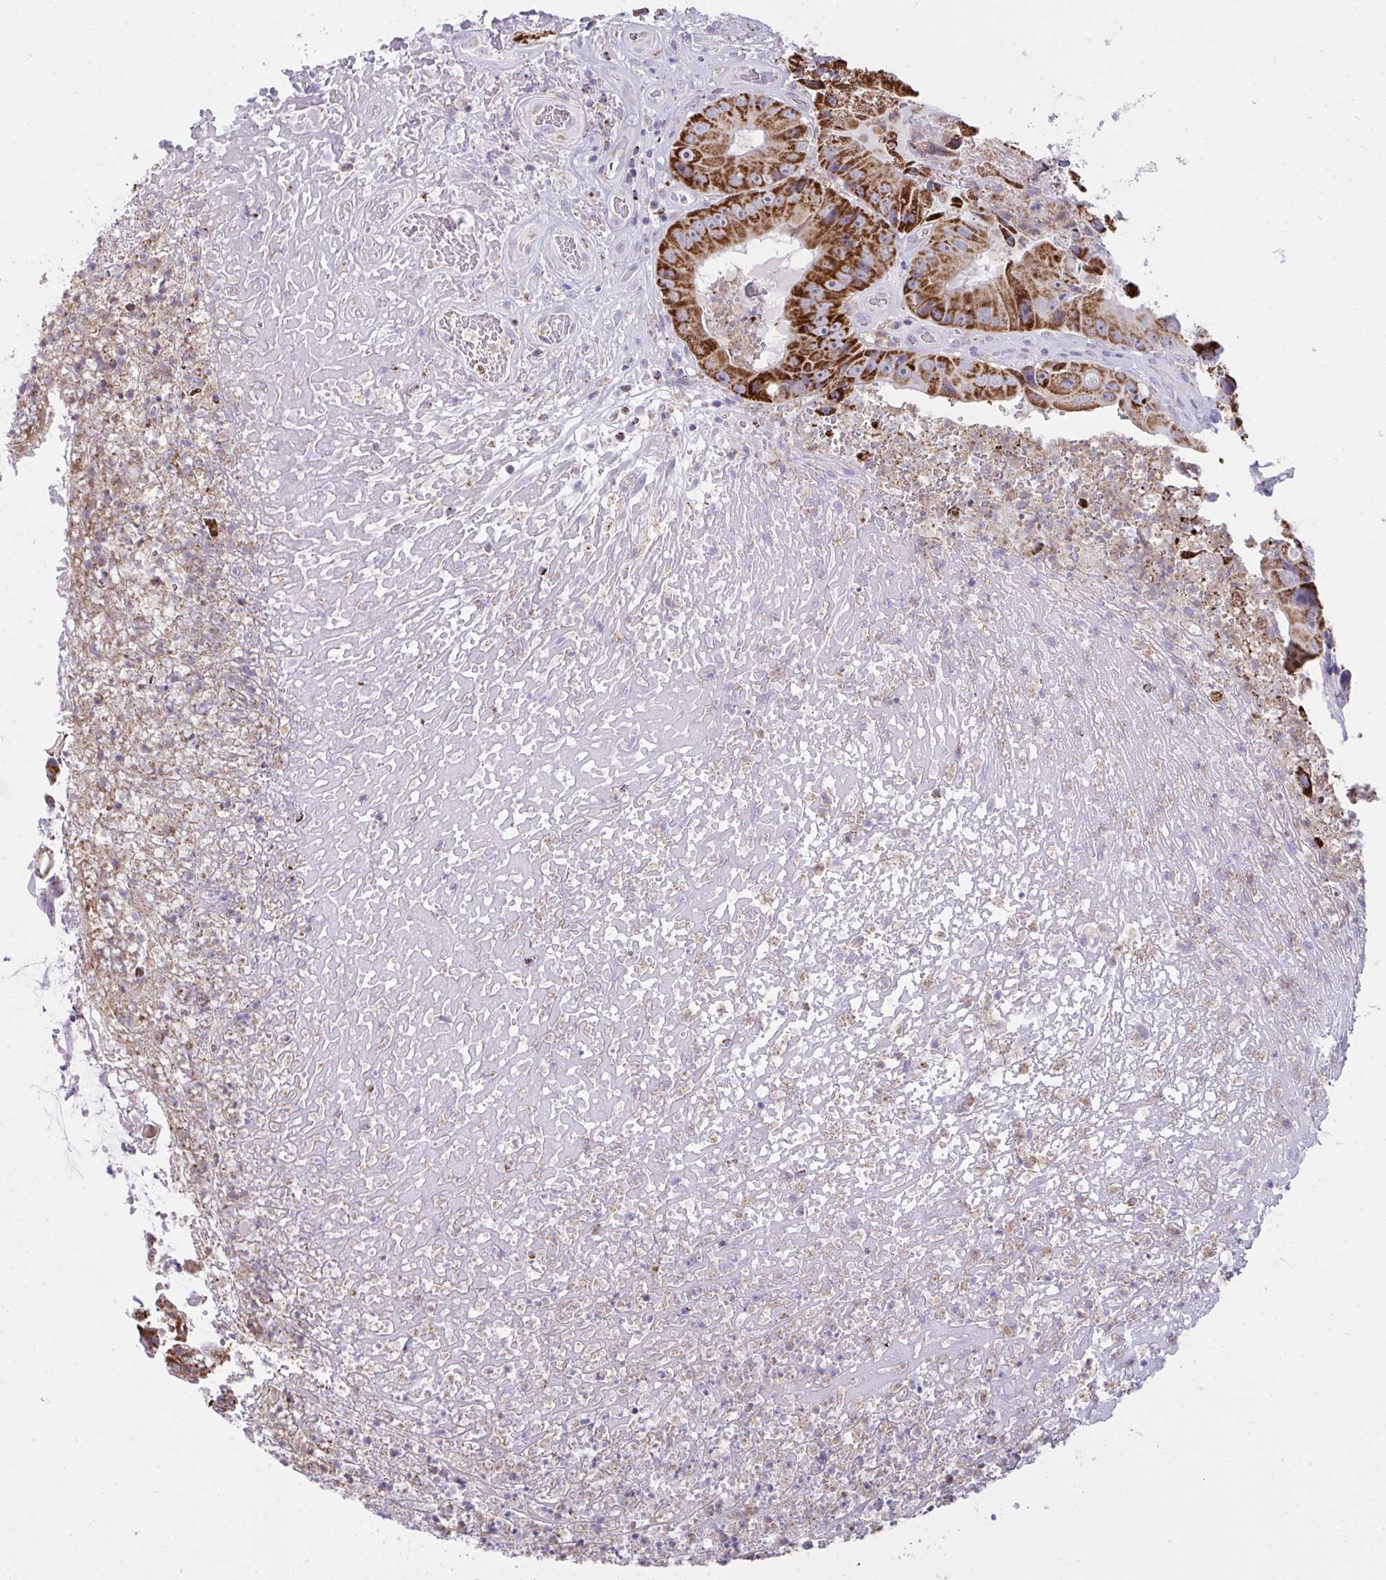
{"staining": {"intensity": "strong", "quantity": ">75%", "location": "cytoplasmic/membranous"}, "tissue": "colorectal cancer", "cell_type": "Tumor cells", "image_type": "cancer", "snomed": [{"axis": "morphology", "description": "Adenocarcinoma, NOS"}, {"axis": "topography", "description": "Colon"}], "caption": "An immunohistochemistry micrograph of tumor tissue is shown. Protein staining in brown labels strong cytoplasmic/membranous positivity in adenocarcinoma (colorectal) within tumor cells. (DAB IHC with brightfield microscopy, high magnification).", "gene": "PLA2G12B", "patient": {"sex": "female", "age": 86}}